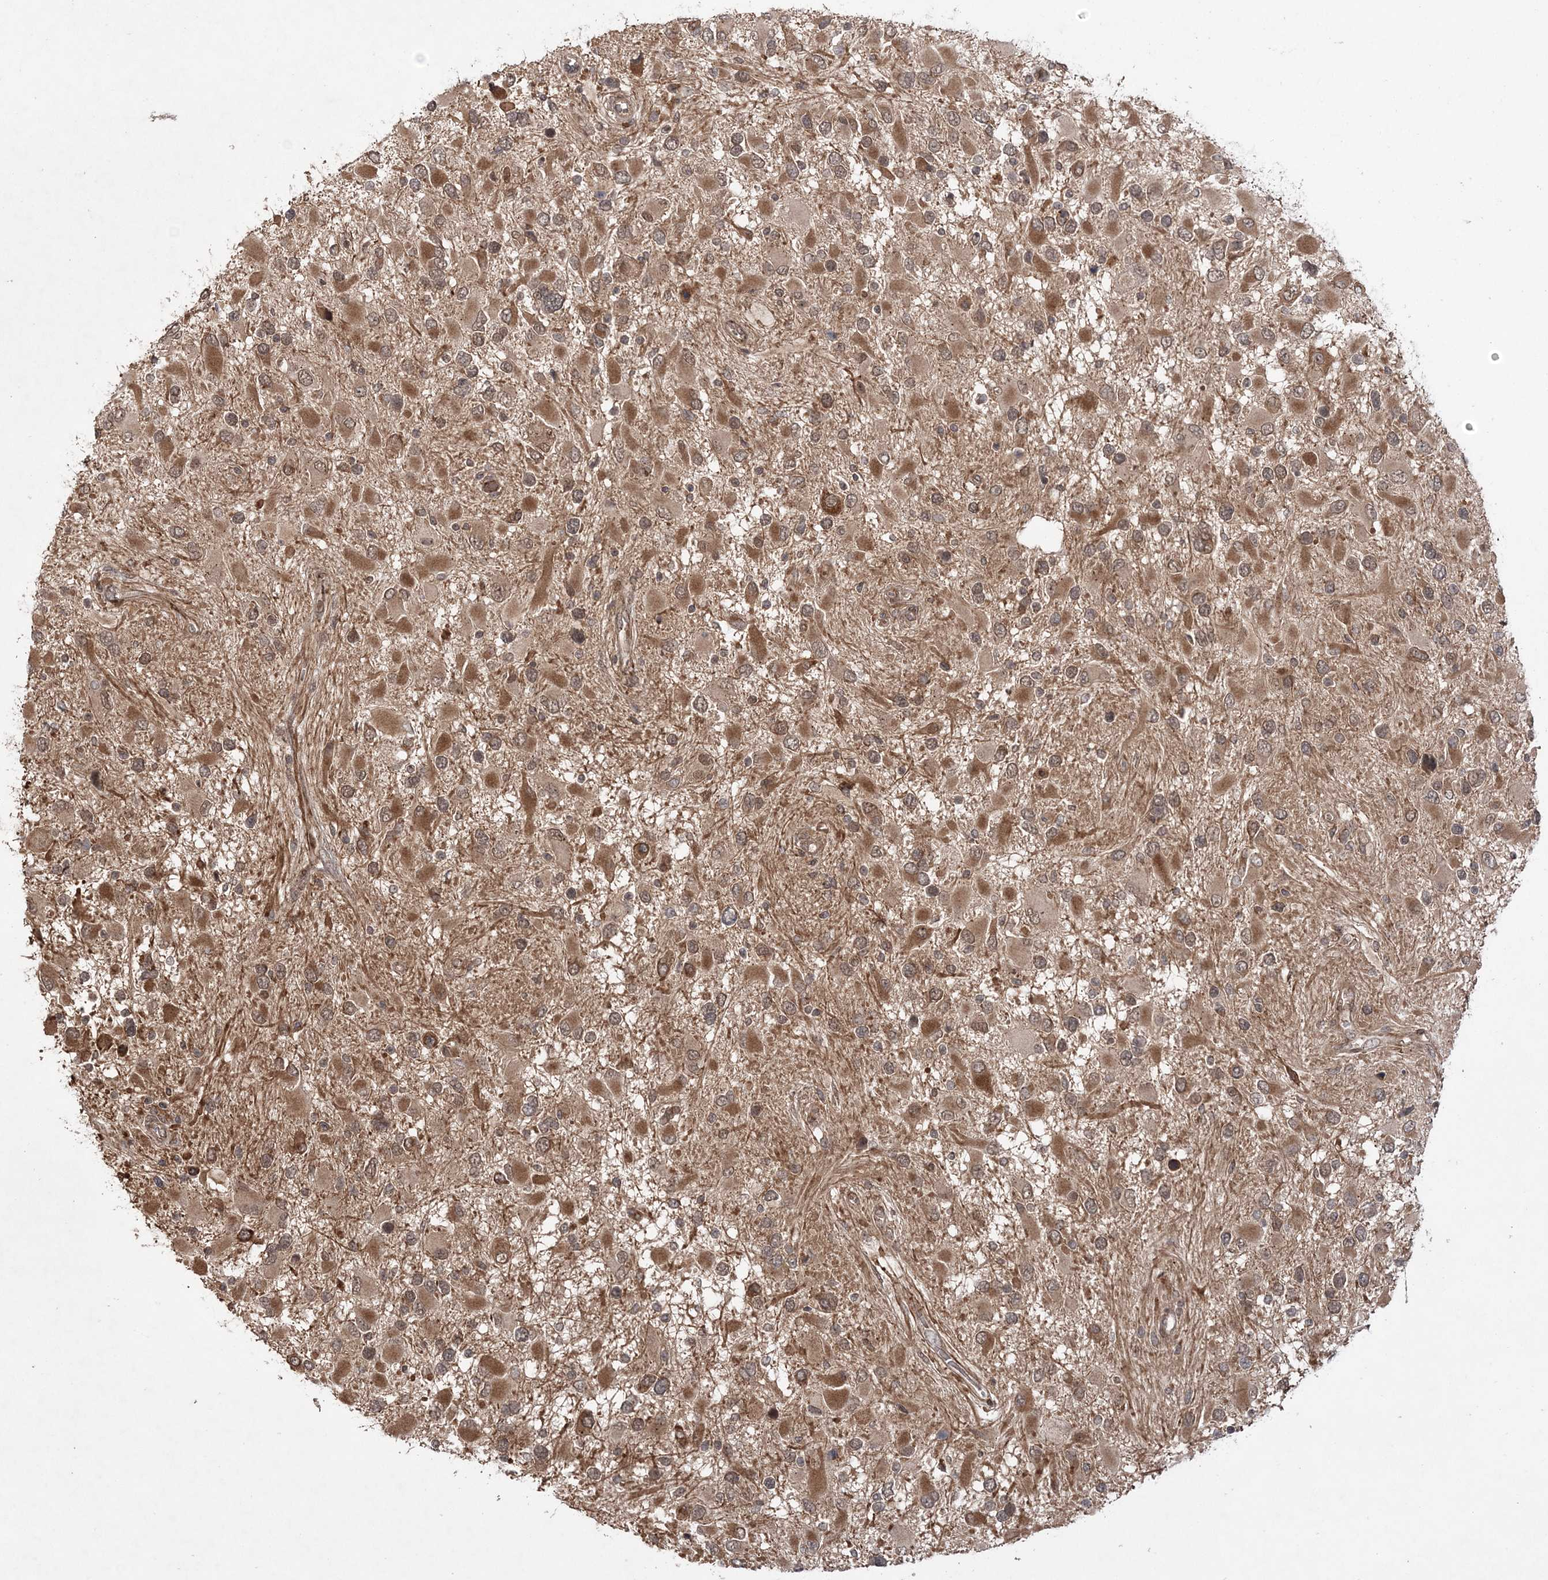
{"staining": {"intensity": "moderate", "quantity": ">75%", "location": "cytoplasmic/membranous"}, "tissue": "glioma", "cell_type": "Tumor cells", "image_type": "cancer", "snomed": [{"axis": "morphology", "description": "Glioma, malignant, High grade"}, {"axis": "topography", "description": "Brain"}], "caption": "Immunohistochemical staining of human malignant glioma (high-grade) reveals medium levels of moderate cytoplasmic/membranous protein positivity in about >75% of tumor cells.", "gene": "UBTD2", "patient": {"sex": "male", "age": 53}}